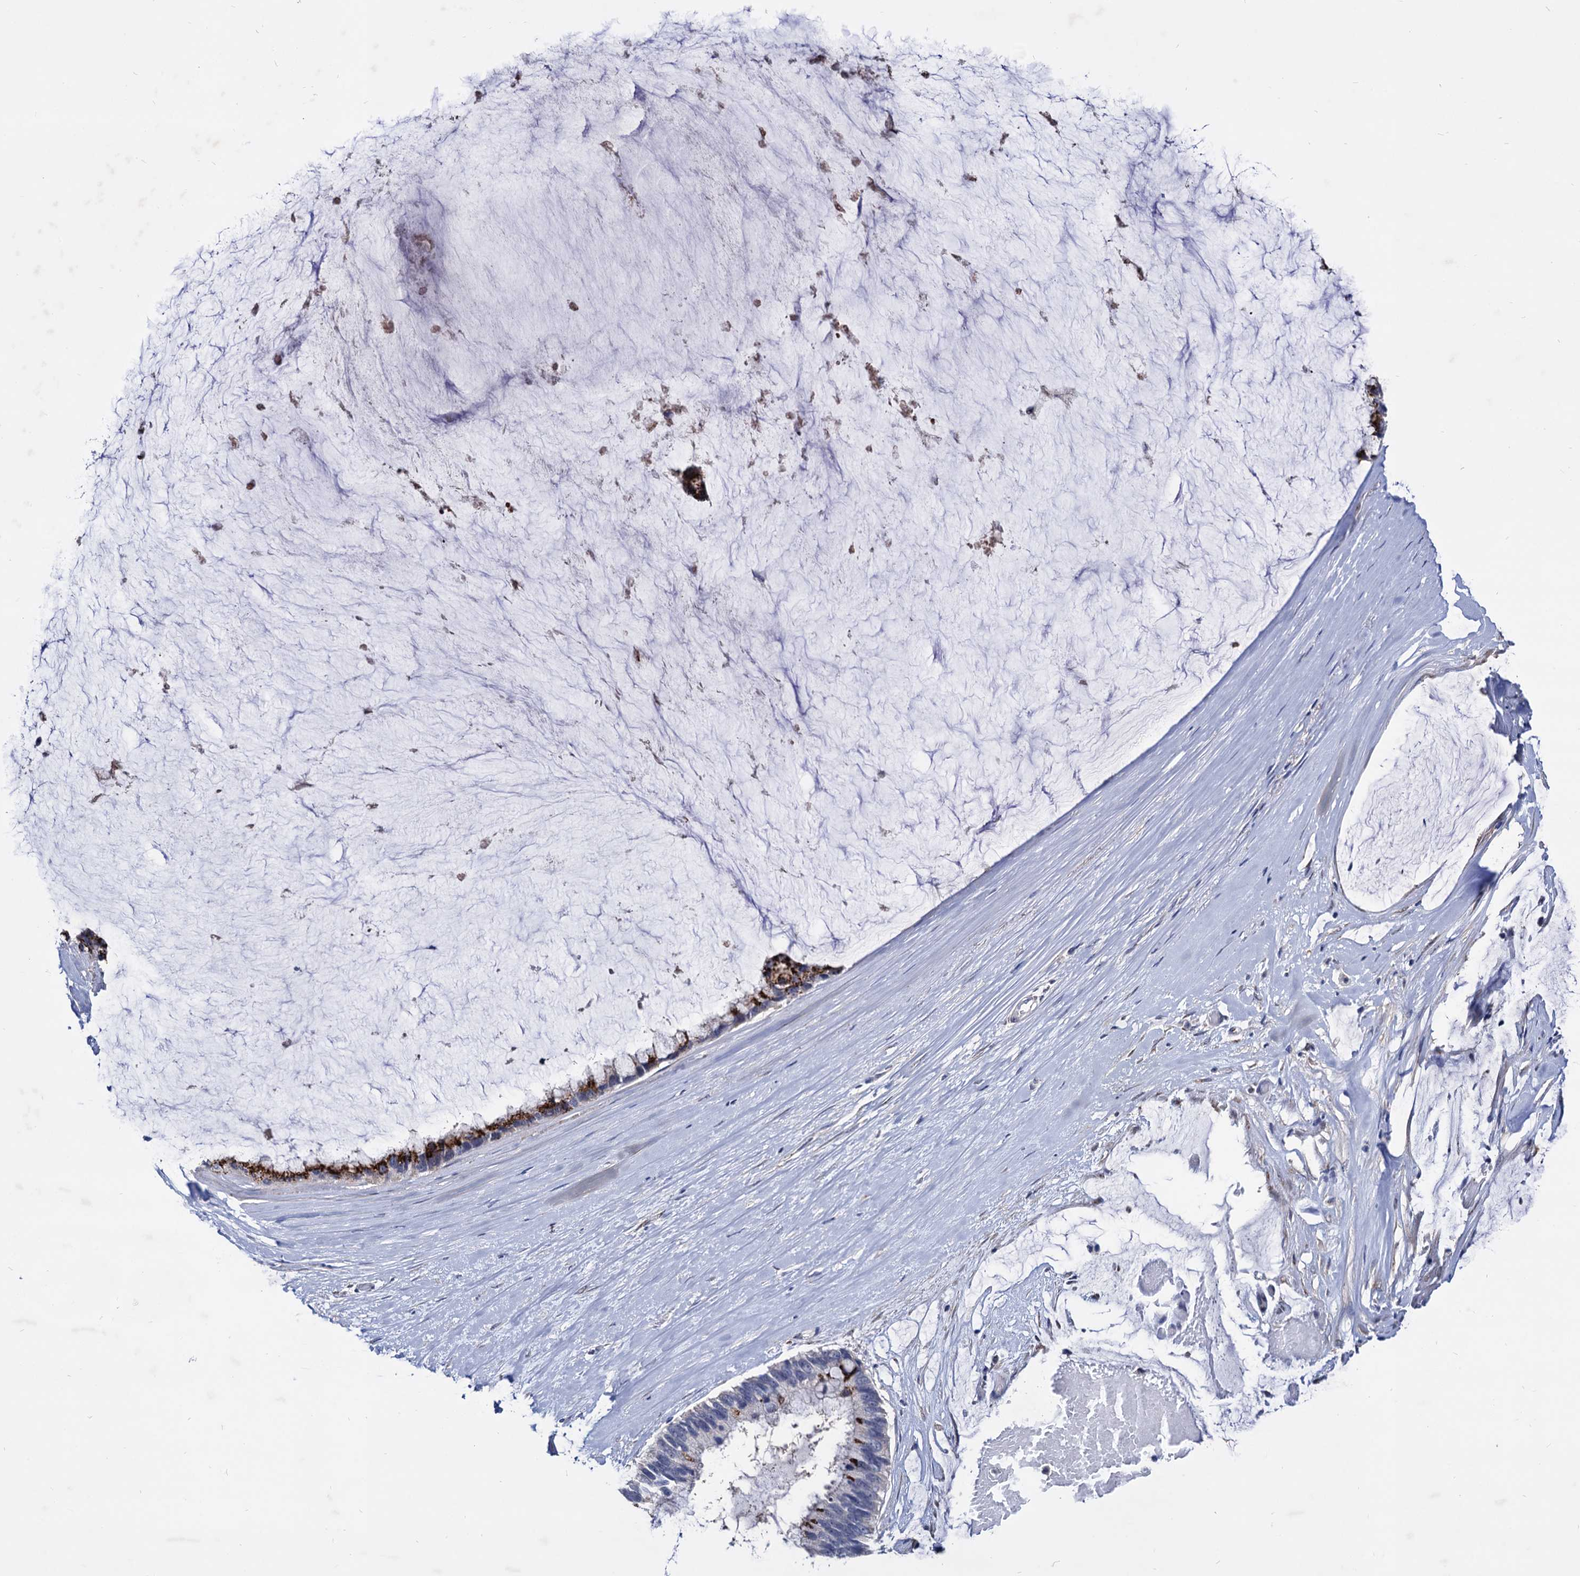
{"staining": {"intensity": "strong", "quantity": "25%-75%", "location": "cytoplasmic/membranous"}, "tissue": "ovarian cancer", "cell_type": "Tumor cells", "image_type": "cancer", "snomed": [{"axis": "morphology", "description": "Cystadenocarcinoma, mucinous, NOS"}, {"axis": "topography", "description": "Ovary"}], "caption": "The histopathology image reveals a brown stain indicating the presence of a protein in the cytoplasmic/membranous of tumor cells in ovarian cancer (mucinous cystadenocarcinoma). (DAB (3,3'-diaminobenzidine) IHC, brown staining for protein, blue staining for nuclei).", "gene": "ESD", "patient": {"sex": "female", "age": 39}}